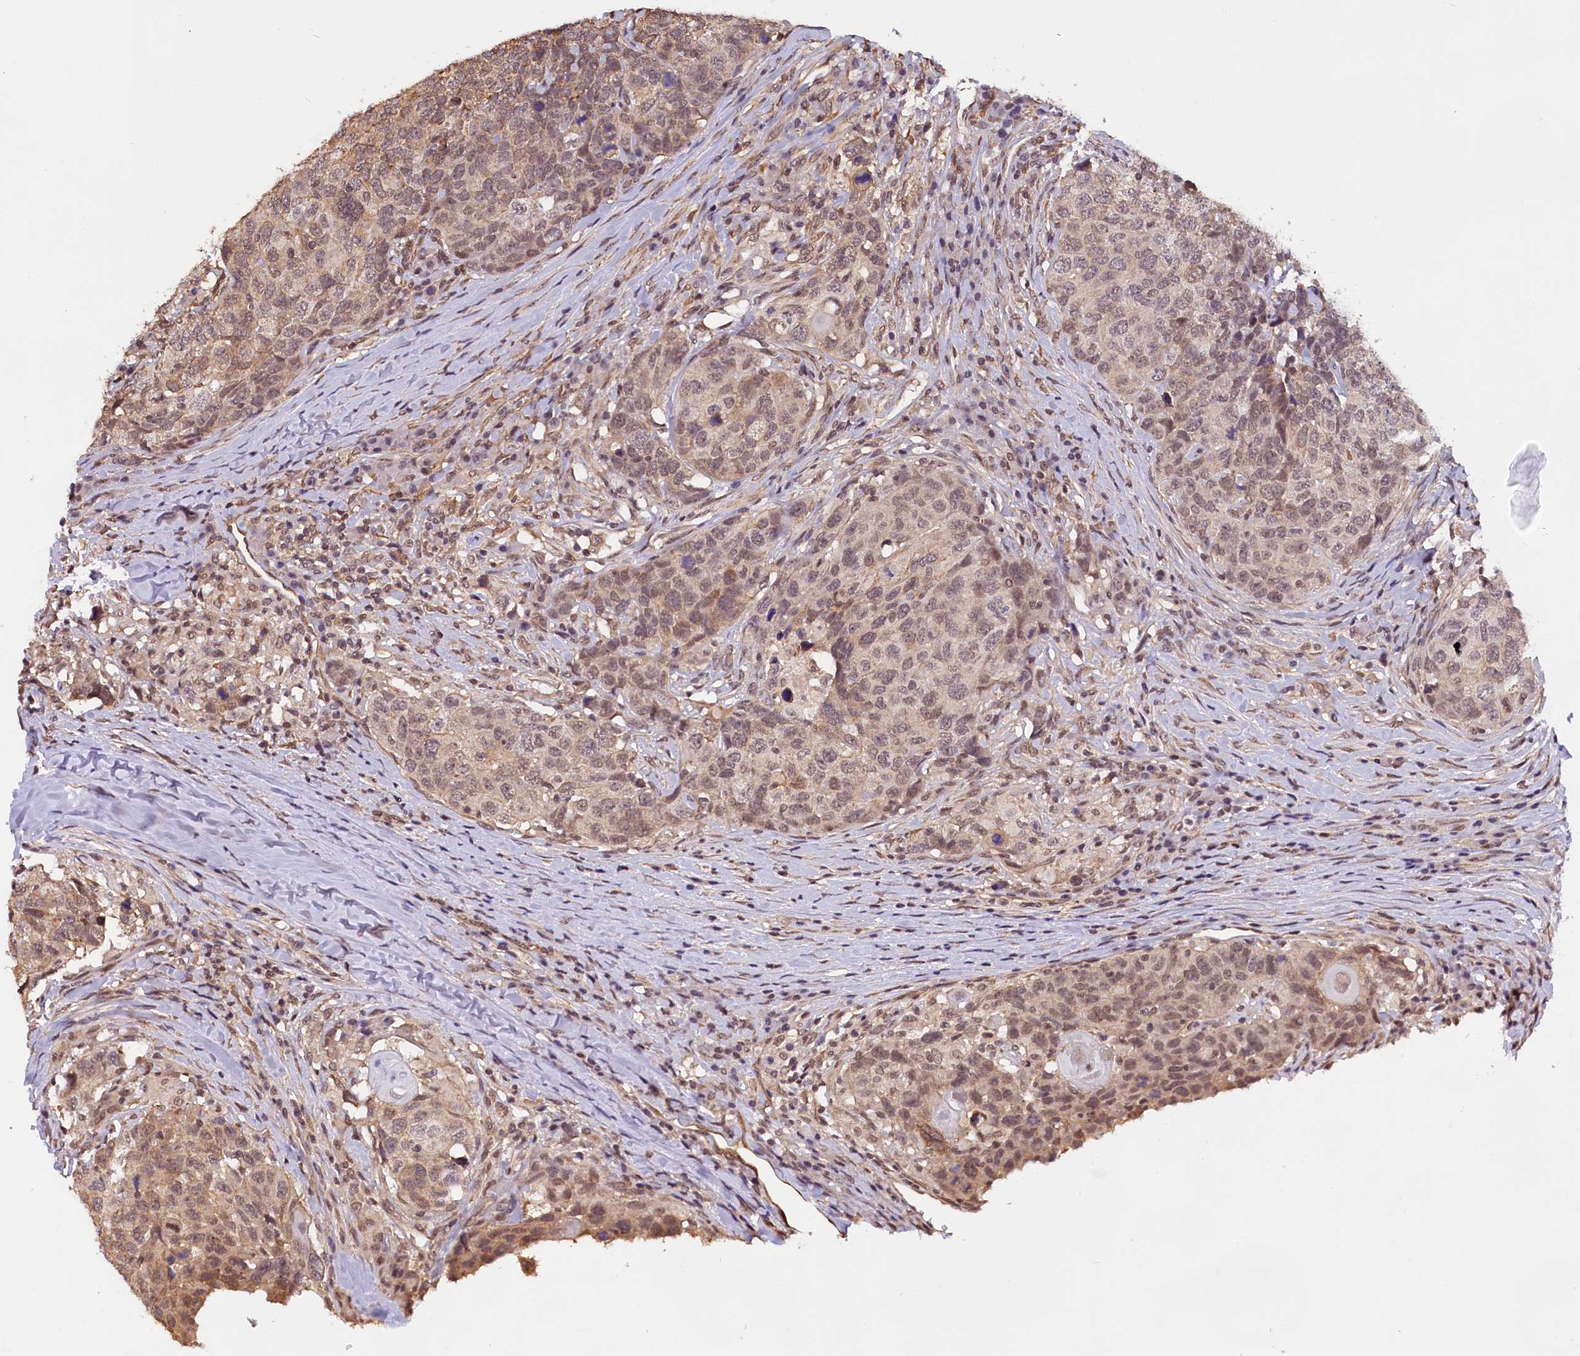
{"staining": {"intensity": "moderate", "quantity": ">75%", "location": "nuclear"}, "tissue": "head and neck cancer", "cell_type": "Tumor cells", "image_type": "cancer", "snomed": [{"axis": "morphology", "description": "Squamous cell carcinoma, NOS"}, {"axis": "topography", "description": "Head-Neck"}], "caption": "A medium amount of moderate nuclear staining is seen in approximately >75% of tumor cells in squamous cell carcinoma (head and neck) tissue. Nuclei are stained in blue.", "gene": "ZC3H4", "patient": {"sex": "male", "age": 66}}